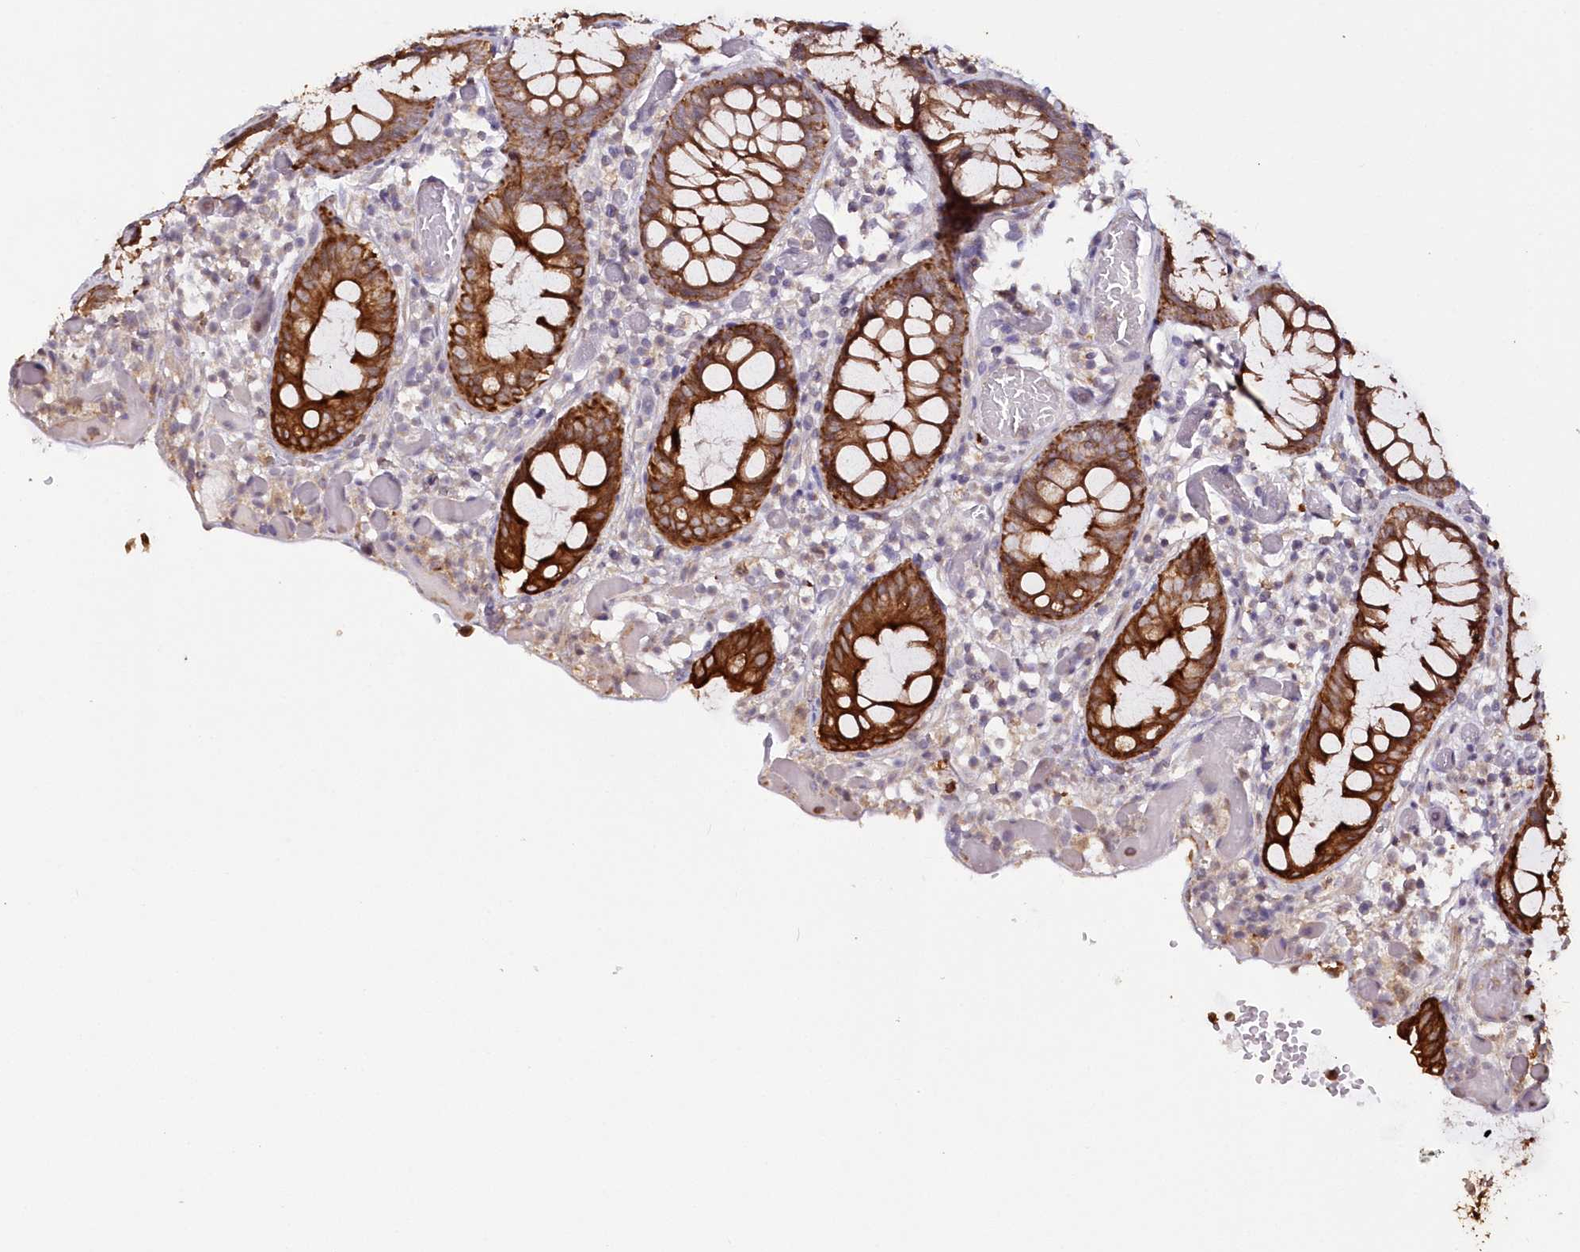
{"staining": {"intensity": "moderate", "quantity": ">75%", "location": "cytoplasmic/membranous"}, "tissue": "colon", "cell_type": "Endothelial cells", "image_type": "normal", "snomed": [{"axis": "morphology", "description": "Normal tissue, NOS"}, {"axis": "topography", "description": "Colon"}], "caption": "Moderate cytoplasmic/membranous positivity is identified in approximately >75% of endothelial cells in normal colon. (brown staining indicates protein expression, while blue staining denotes nuclei).", "gene": "SNED1", "patient": {"sex": "male", "age": 14}}